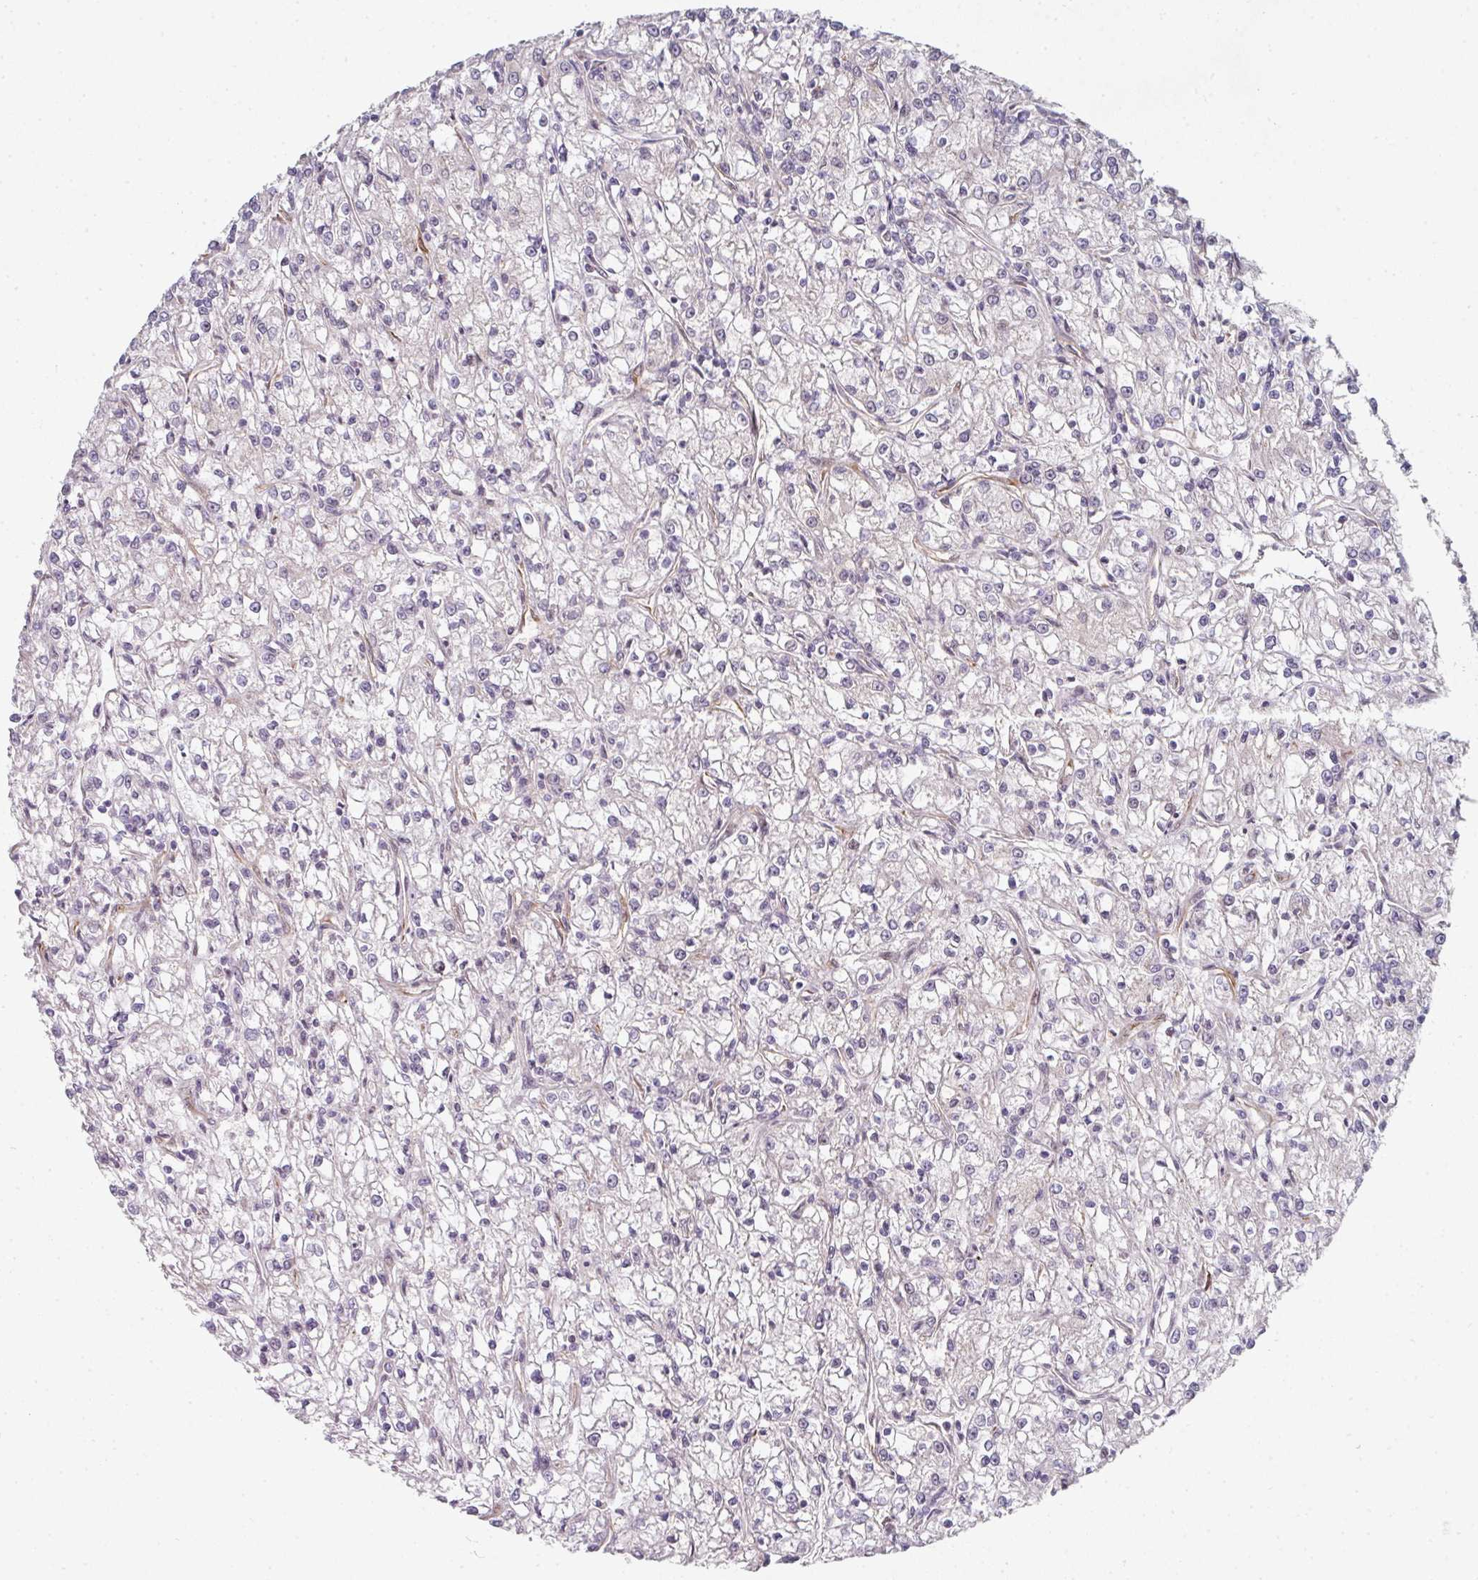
{"staining": {"intensity": "negative", "quantity": "none", "location": "none"}, "tissue": "renal cancer", "cell_type": "Tumor cells", "image_type": "cancer", "snomed": [{"axis": "morphology", "description": "Adenocarcinoma, NOS"}, {"axis": "topography", "description": "Kidney"}], "caption": "Immunohistochemistry of renal adenocarcinoma exhibits no staining in tumor cells. (IHC, brightfield microscopy, high magnification).", "gene": "TMCC1", "patient": {"sex": "female", "age": 59}}